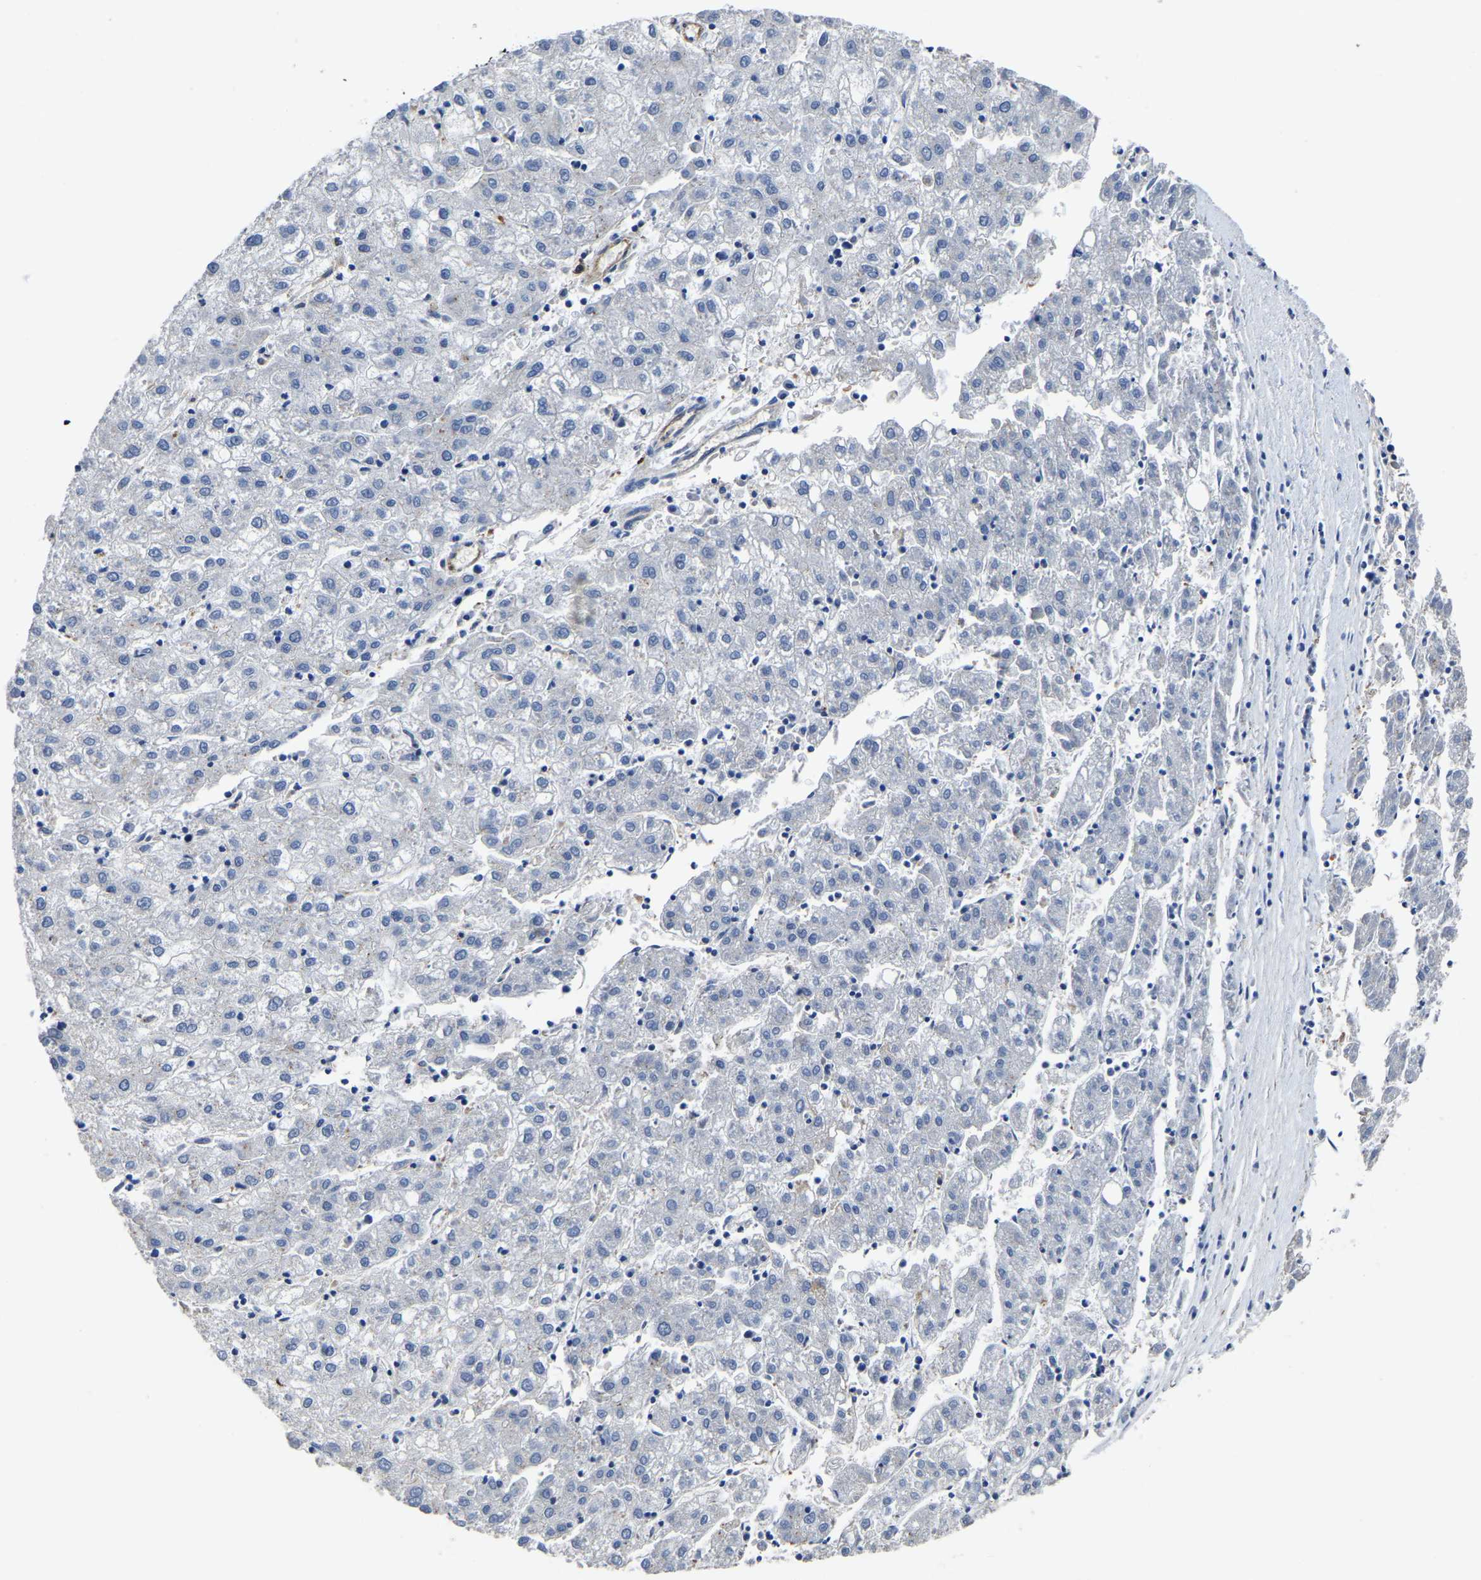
{"staining": {"intensity": "negative", "quantity": "none", "location": "none"}, "tissue": "liver cancer", "cell_type": "Tumor cells", "image_type": "cancer", "snomed": [{"axis": "morphology", "description": "Carcinoma, Hepatocellular, NOS"}, {"axis": "topography", "description": "Liver"}], "caption": "Micrograph shows no significant protein positivity in tumor cells of liver hepatocellular carcinoma. (DAB immunohistochemistry visualized using brightfield microscopy, high magnification).", "gene": "ATG2B", "patient": {"sex": "male", "age": 72}}